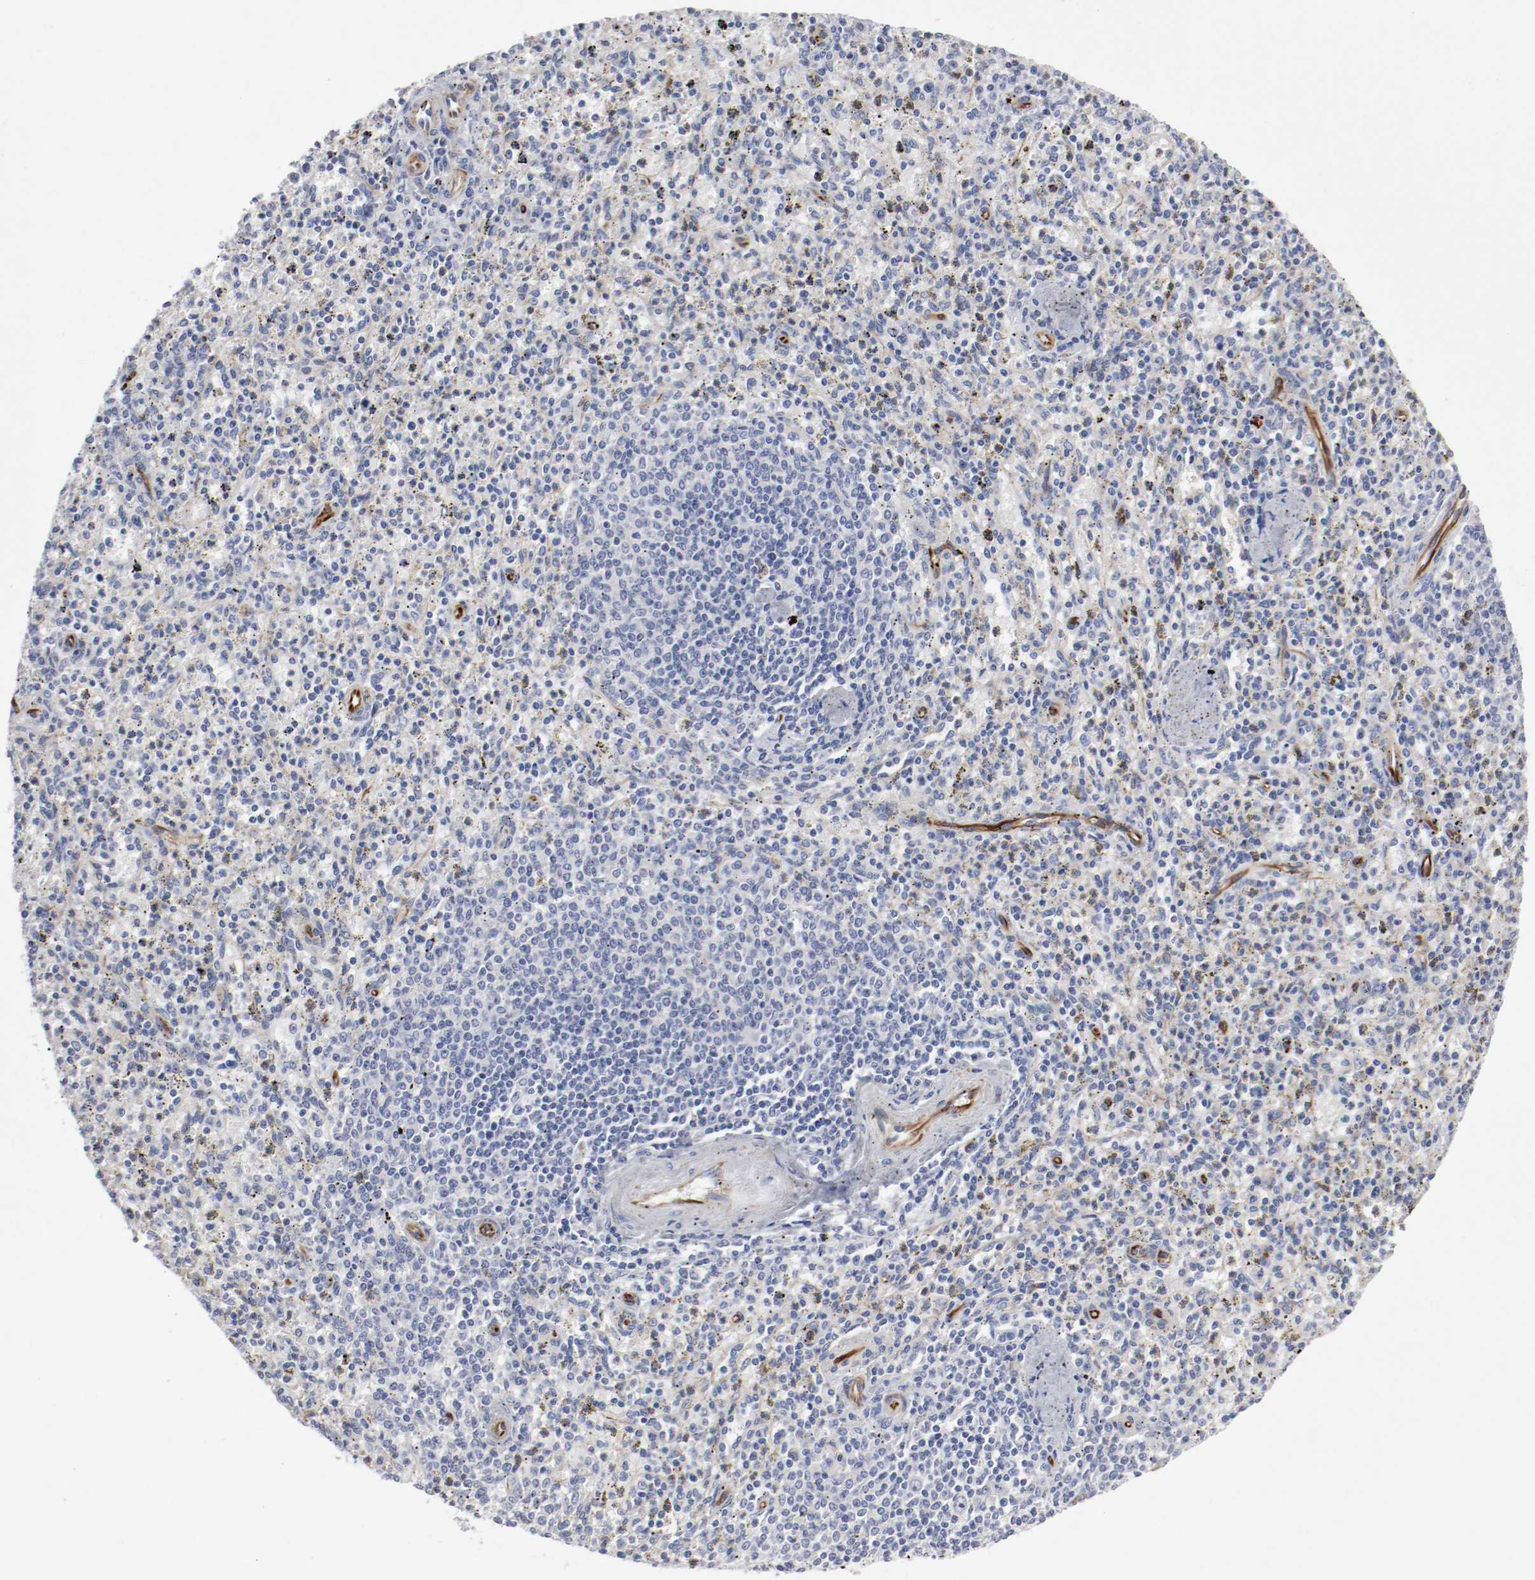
{"staining": {"intensity": "negative", "quantity": "none", "location": "none"}, "tissue": "spleen", "cell_type": "Cells in red pulp", "image_type": "normal", "snomed": [{"axis": "morphology", "description": "Normal tissue, NOS"}, {"axis": "topography", "description": "Spleen"}], "caption": "Histopathology image shows no protein positivity in cells in red pulp of normal spleen.", "gene": "GIT1", "patient": {"sex": "male", "age": 72}}